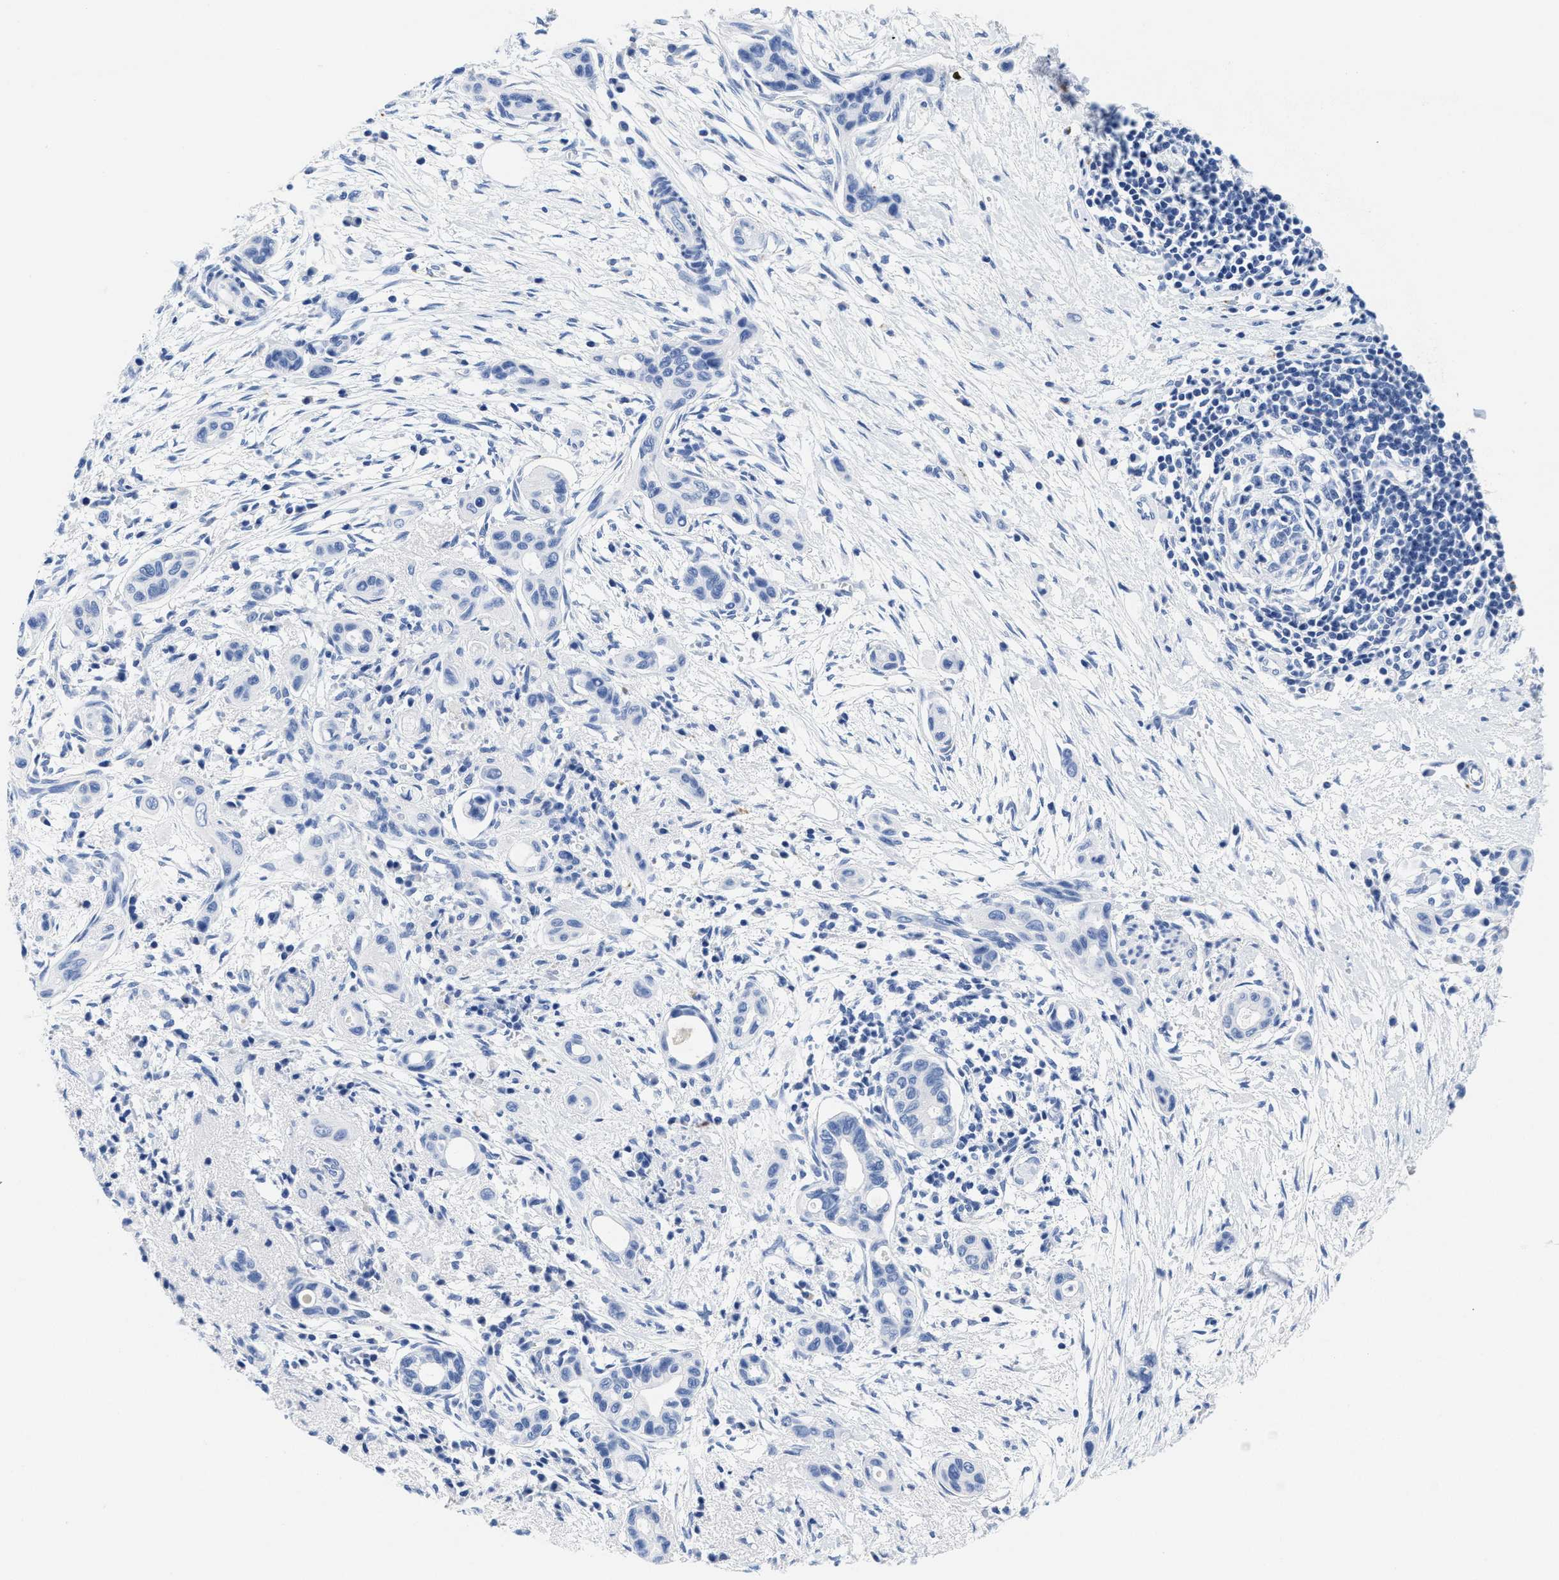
{"staining": {"intensity": "negative", "quantity": "none", "location": "none"}, "tissue": "pancreatic cancer", "cell_type": "Tumor cells", "image_type": "cancer", "snomed": [{"axis": "morphology", "description": "Adenocarcinoma, NOS"}, {"axis": "topography", "description": "Pancreas"}], "caption": "Micrograph shows no significant protein staining in tumor cells of pancreatic cancer (adenocarcinoma).", "gene": "TTC3", "patient": {"sex": "male", "age": 59}}